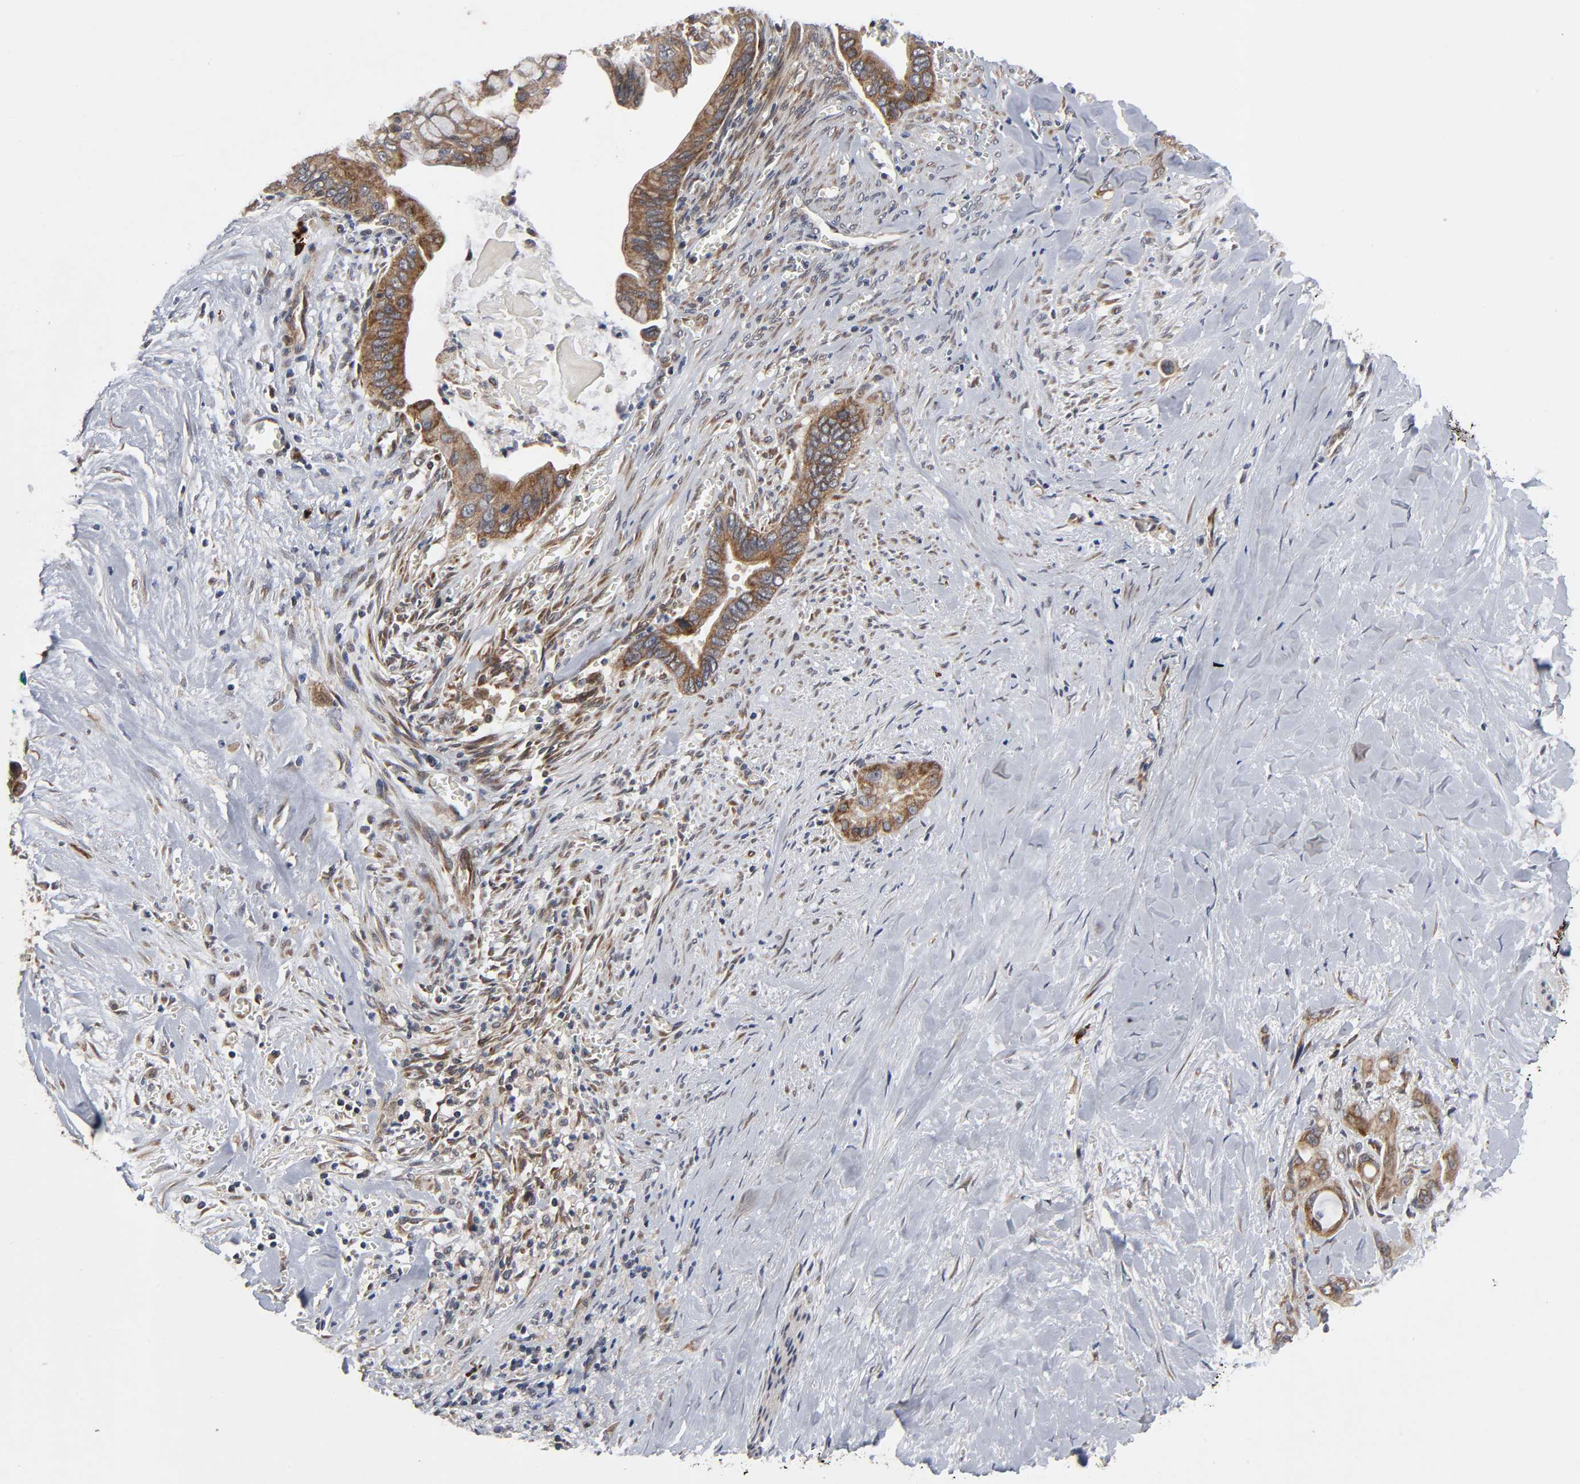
{"staining": {"intensity": "moderate", "quantity": ">75%", "location": "cytoplasmic/membranous"}, "tissue": "pancreatic cancer", "cell_type": "Tumor cells", "image_type": "cancer", "snomed": [{"axis": "morphology", "description": "Adenocarcinoma, NOS"}, {"axis": "topography", "description": "Pancreas"}], "caption": "DAB immunohistochemical staining of human pancreatic adenocarcinoma reveals moderate cytoplasmic/membranous protein staining in about >75% of tumor cells.", "gene": "SLC30A9", "patient": {"sex": "male", "age": 59}}